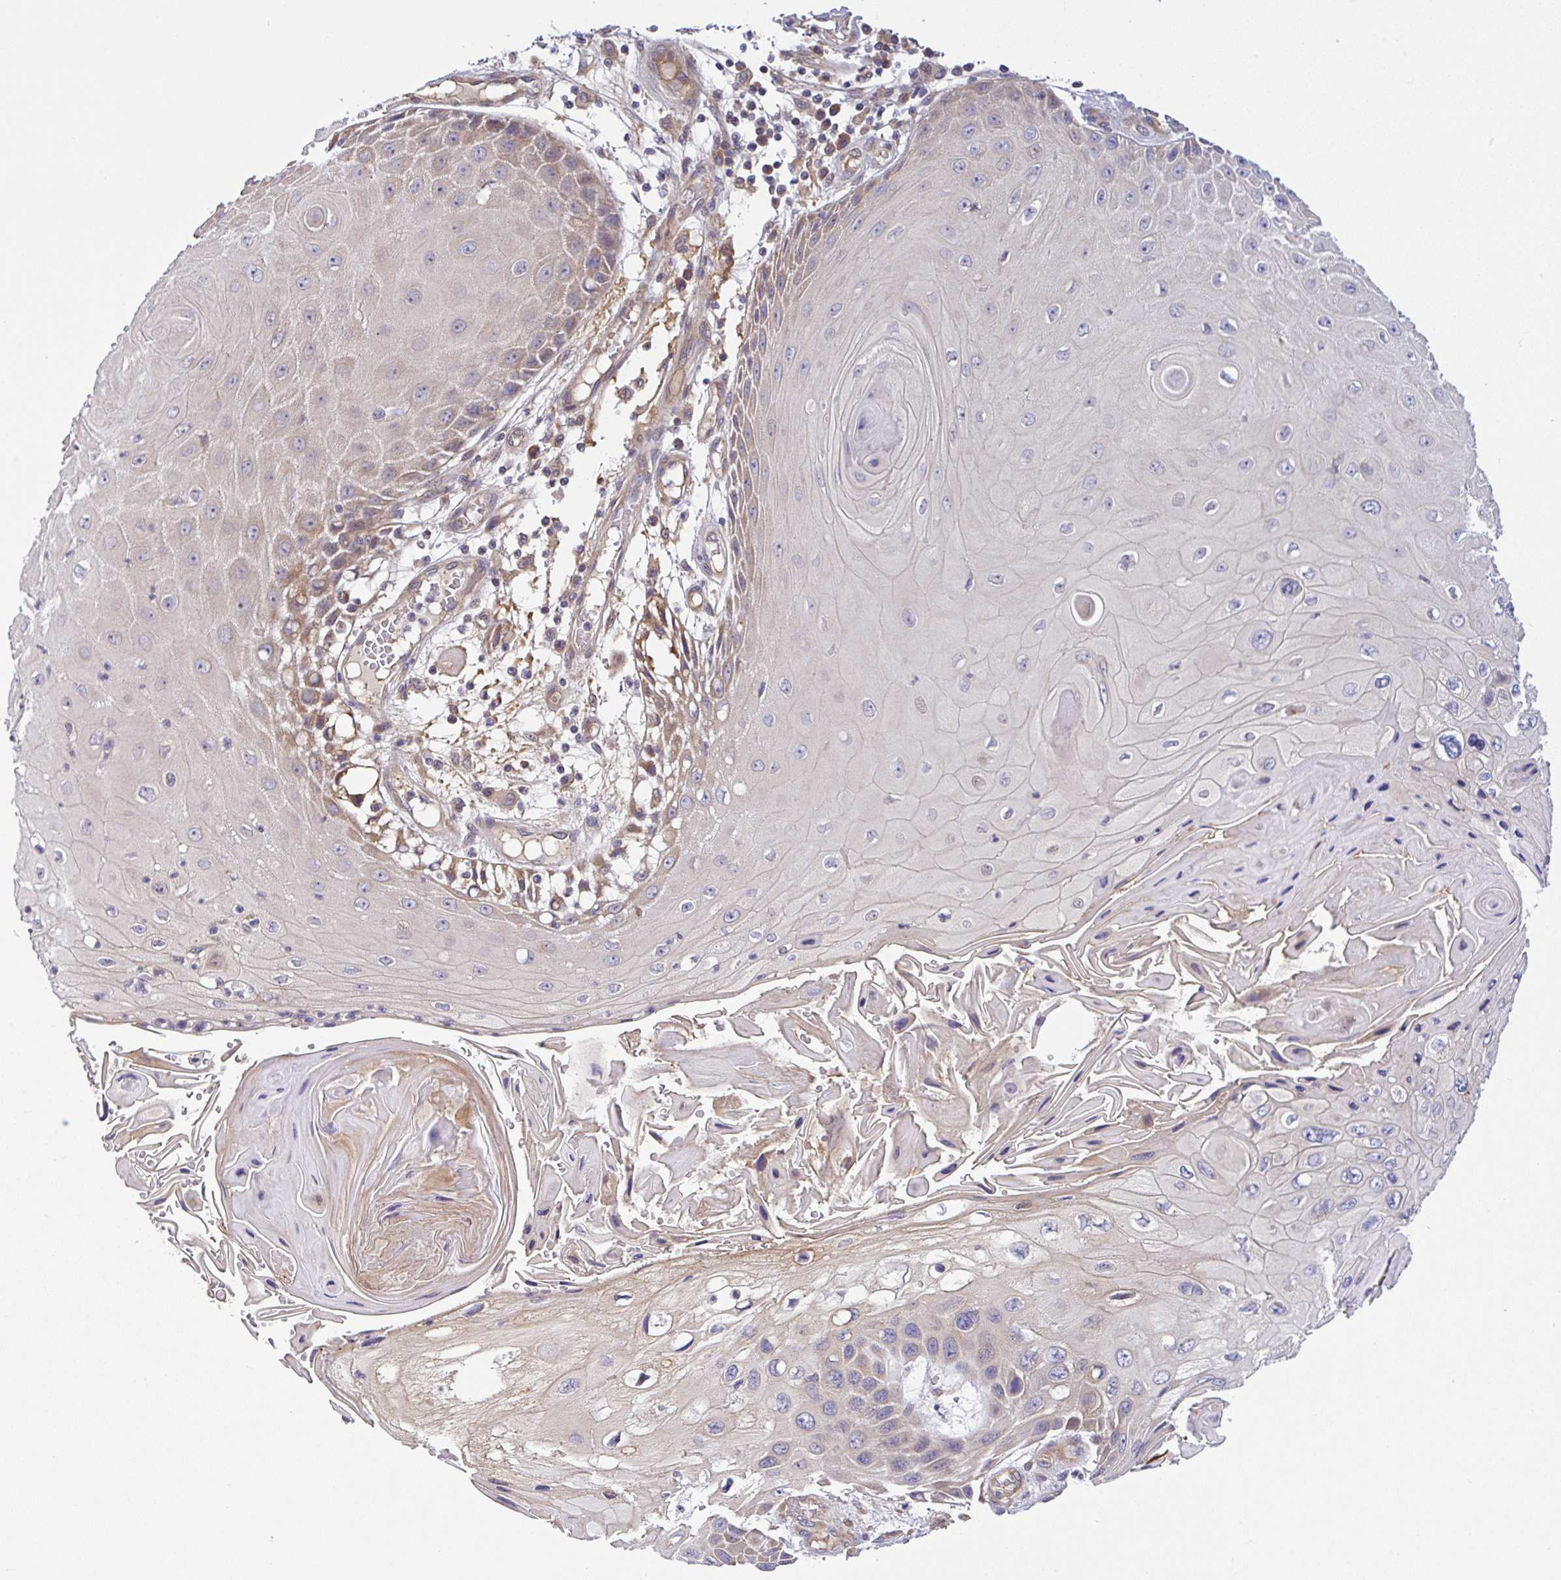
{"staining": {"intensity": "negative", "quantity": "none", "location": "none"}, "tissue": "skin cancer", "cell_type": "Tumor cells", "image_type": "cancer", "snomed": [{"axis": "morphology", "description": "Squamous cell carcinoma, NOS"}, {"axis": "topography", "description": "Skin"}, {"axis": "topography", "description": "Vulva"}], "caption": "DAB immunohistochemical staining of human skin squamous cell carcinoma exhibits no significant expression in tumor cells. (Brightfield microscopy of DAB IHC at high magnification).", "gene": "UBE4A", "patient": {"sex": "female", "age": 44}}